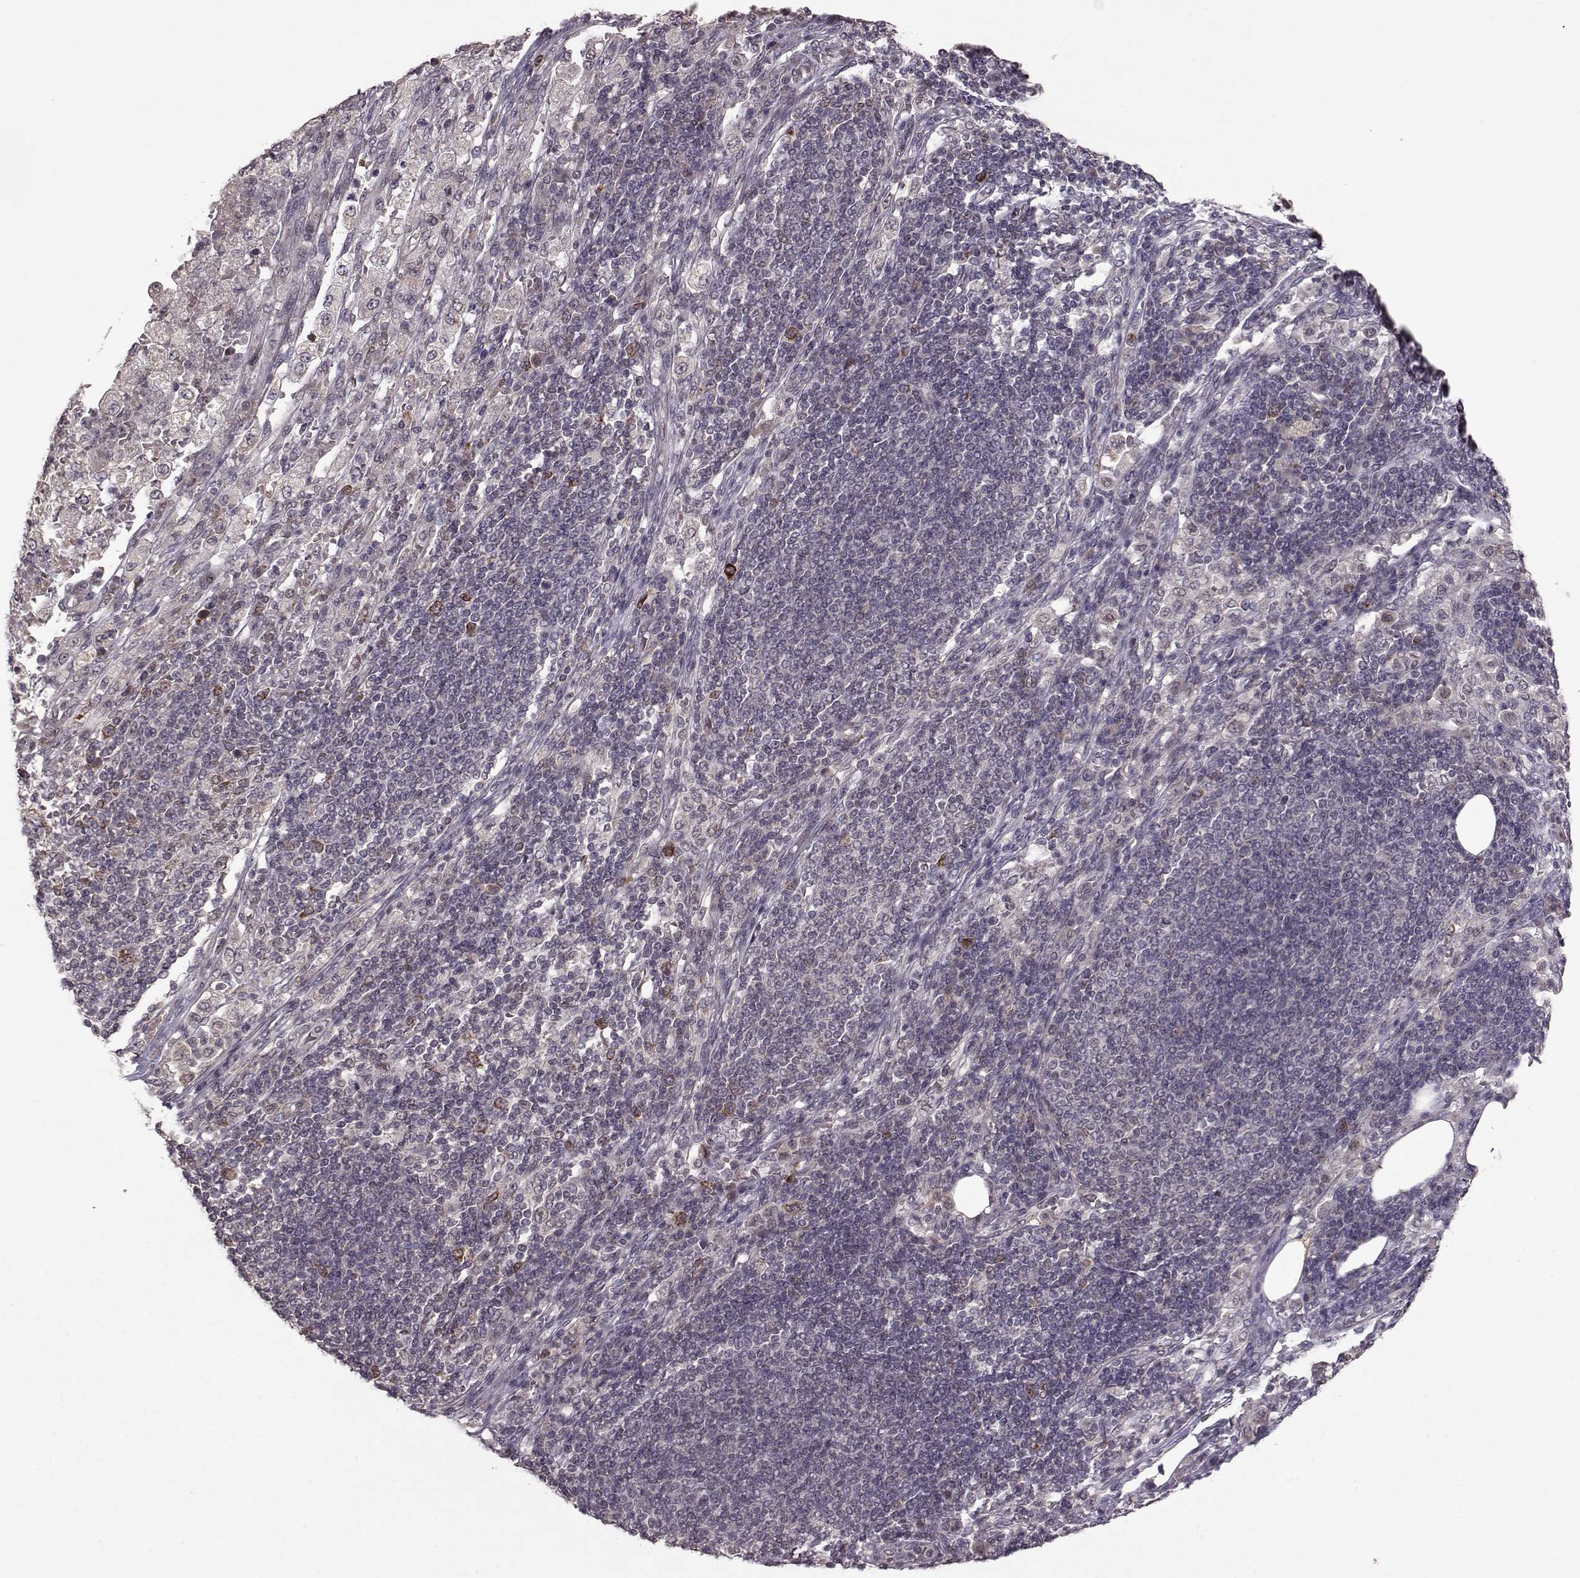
{"staining": {"intensity": "moderate", "quantity": "25%-75%", "location": "cytoplasmic/membranous"}, "tissue": "pancreatic cancer", "cell_type": "Tumor cells", "image_type": "cancer", "snomed": [{"axis": "morphology", "description": "Adenocarcinoma, NOS"}, {"axis": "topography", "description": "Pancreas"}], "caption": "Moderate cytoplasmic/membranous protein positivity is appreciated in about 25%-75% of tumor cells in pancreatic adenocarcinoma.", "gene": "ELOVL5", "patient": {"sex": "female", "age": 61}}